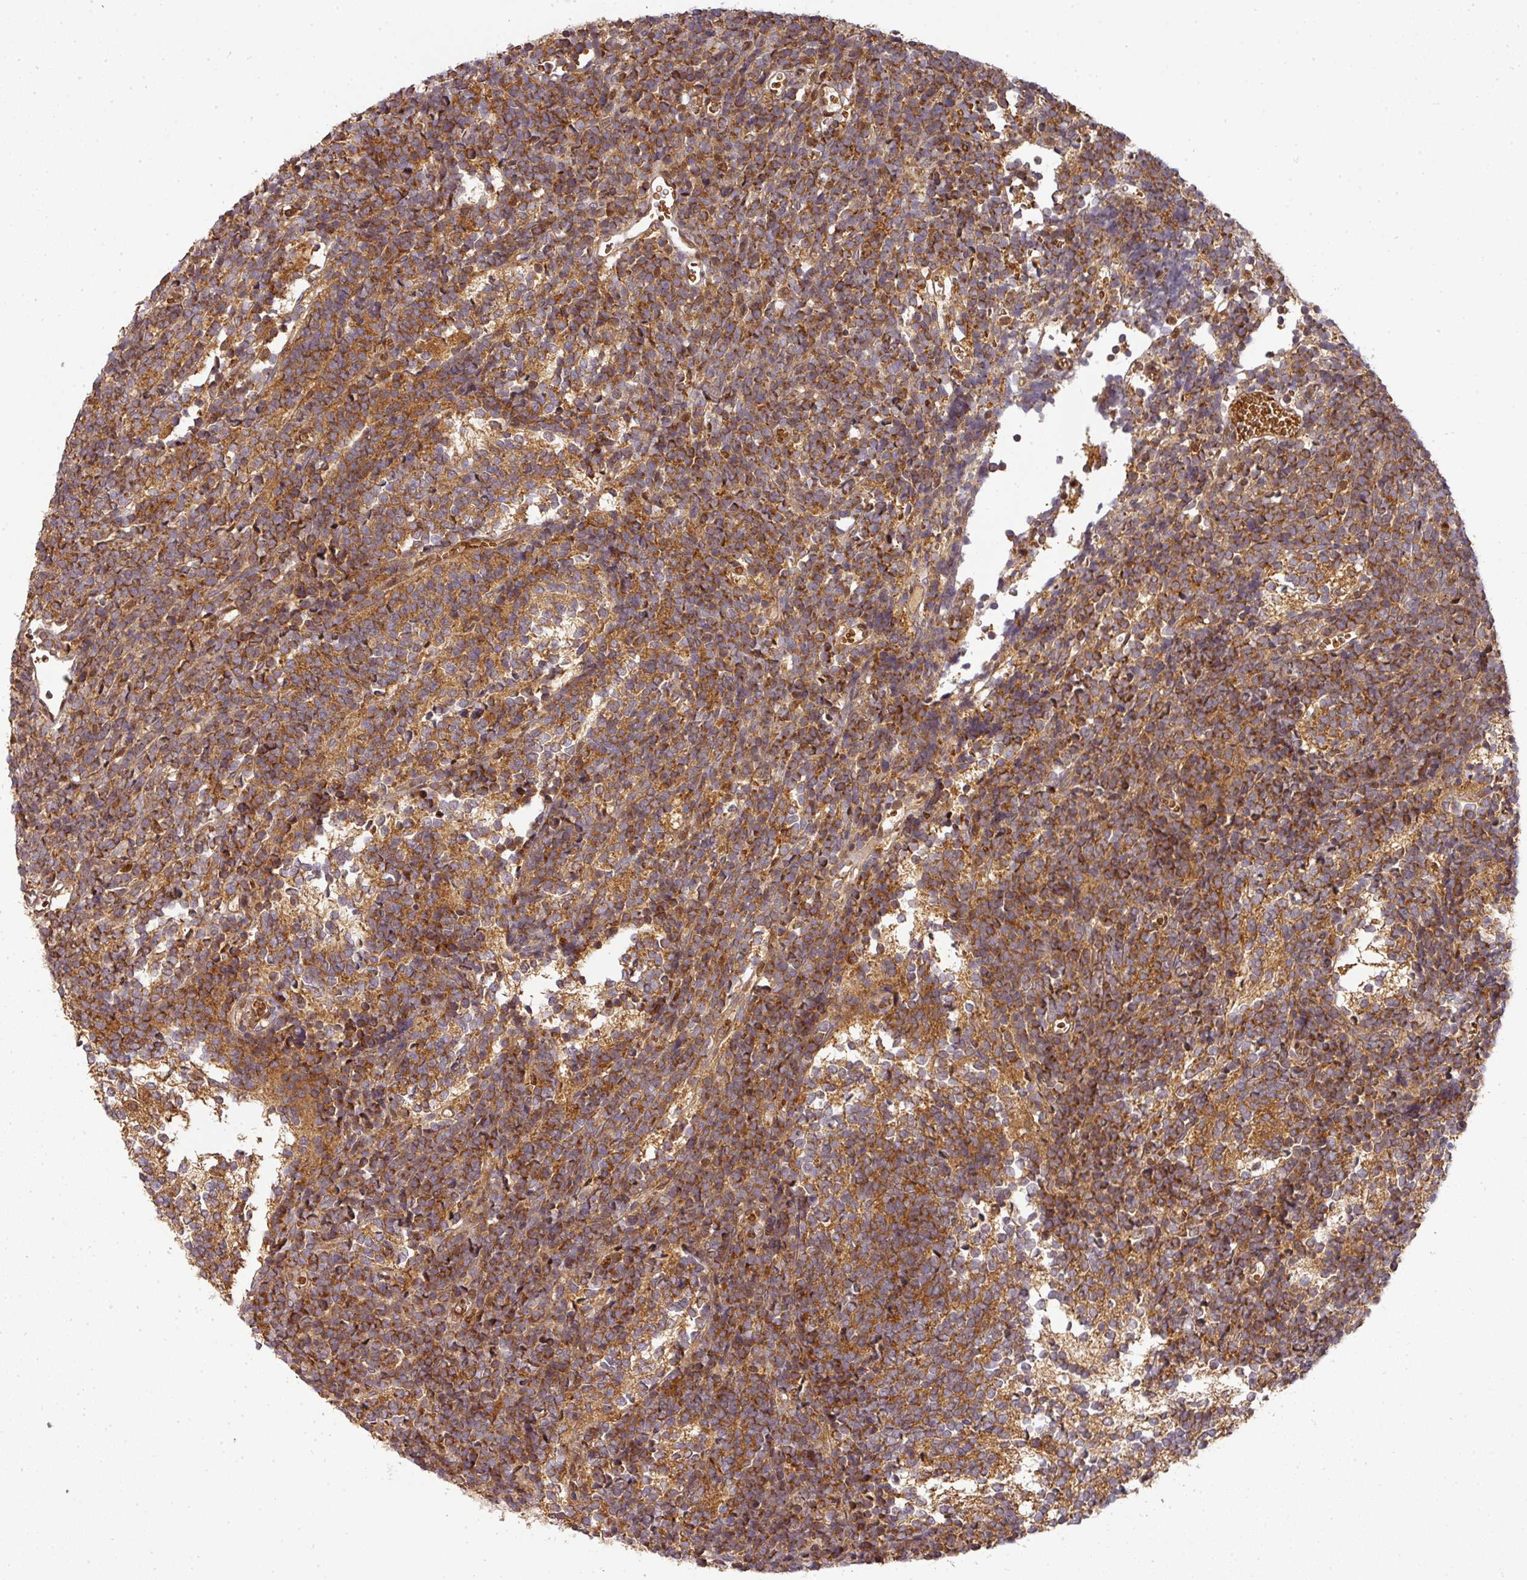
{"staining": {"intensity": "moderate", "quantity": ">75%", "location": "cytoplasmic/membranous"}, "tissue": "glioma", "cell_type": "Tumor cells", "image_type": "cancer", "snomed": [{"axis": "morphology", "description": "Glioma, malignant, Low grade"}, {"axis": "topography", "description": "Brain"}], "caption": "An immunohistochemistry image of tumor tissue is shown. Protein staining in brown labels moderate cytoplasmic/membranous positivity in glioma within tumor cells.", "gene": "MALSU1", "patient": {"sex": "female", "age": 1}}